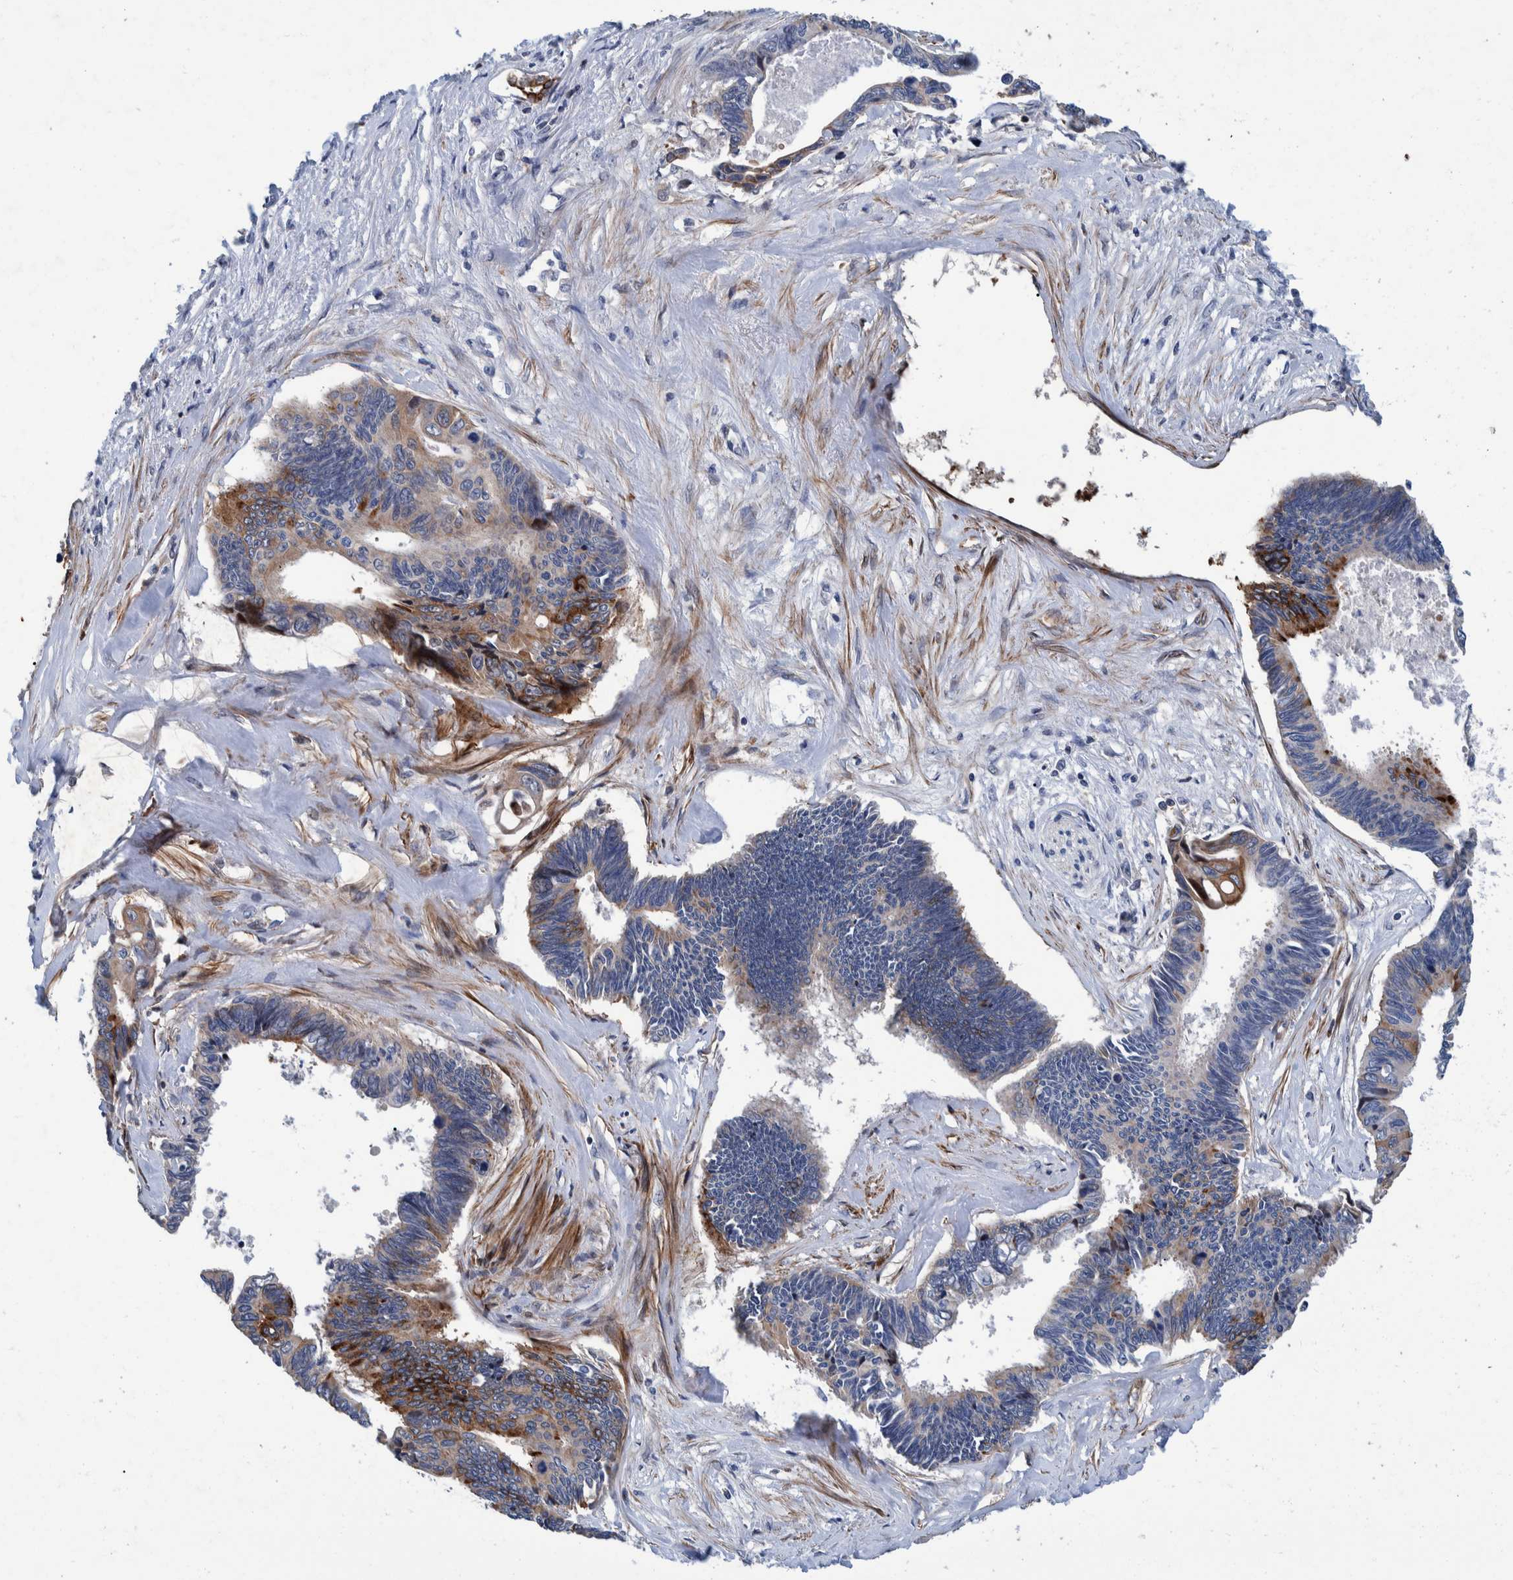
{"staining": {"intensity": "strong", "quantity": "<25%", "location": "cytoplasmic/membranous"}, "tissue": "pancreatic cancer", "cell_type": "Tumor cells", "image_type": "cancer", "snomed": [{"axis": "morphology", "description": "Adenocarcinoma, NOS"}, {"axis": "topography", "description": "Pancreas"}], "caption": "Protein expression analysis of pancreatic adenocarcinoma exhibits strong cytoplasmic/membranous staining in about <25% of tumor cells. (Stains: DAB (3,3'-diaminobenzidine) in brown, nuclei in blue, Microscopy: brightfield microscopy at high magnification).", "gene": "MKS1", "patient": {"sex": "female", "age": 70}}